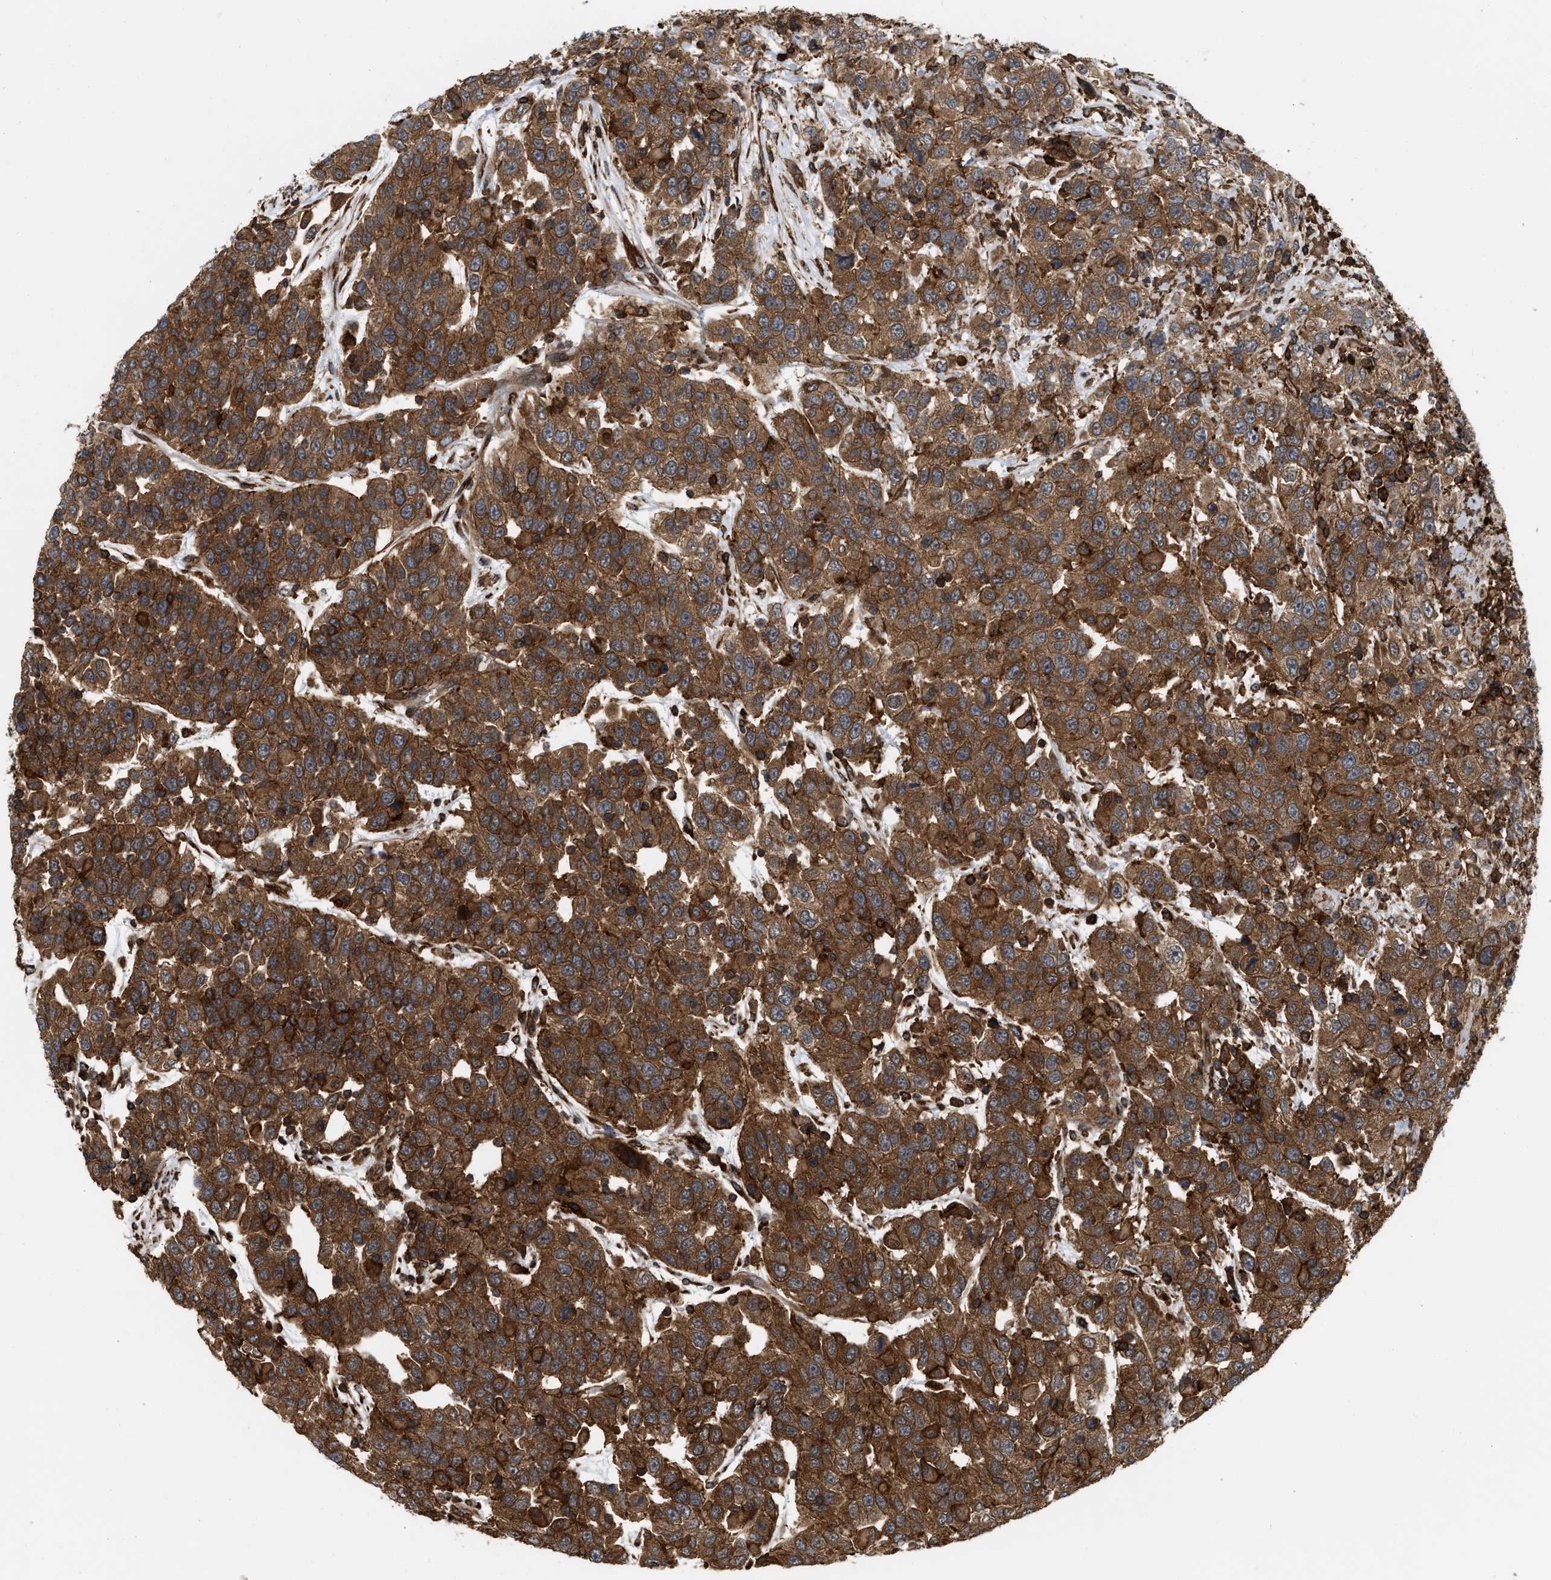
{"staining": {"intensity": "strong", "quantity": ">75%", "location": "cytoplasmic/membranous"}, "tissue": "urothelial cancer", "cell_type": "Tumor cells", "image_type": "cancer", "snomed": [{"axis": "morphology", "description": "Urothelial carcinoma, High grade"}, {"axis": "topography", "description": "Urinary bladder"}], "caption": "Urothelial cancer stained for a protein (brown) exhibits strong cytoplasmic/membranous positive staining in approximately >75% of tumor cells.", "gene": "IQCE", "patient": {"sex": "female", "age": 80}}